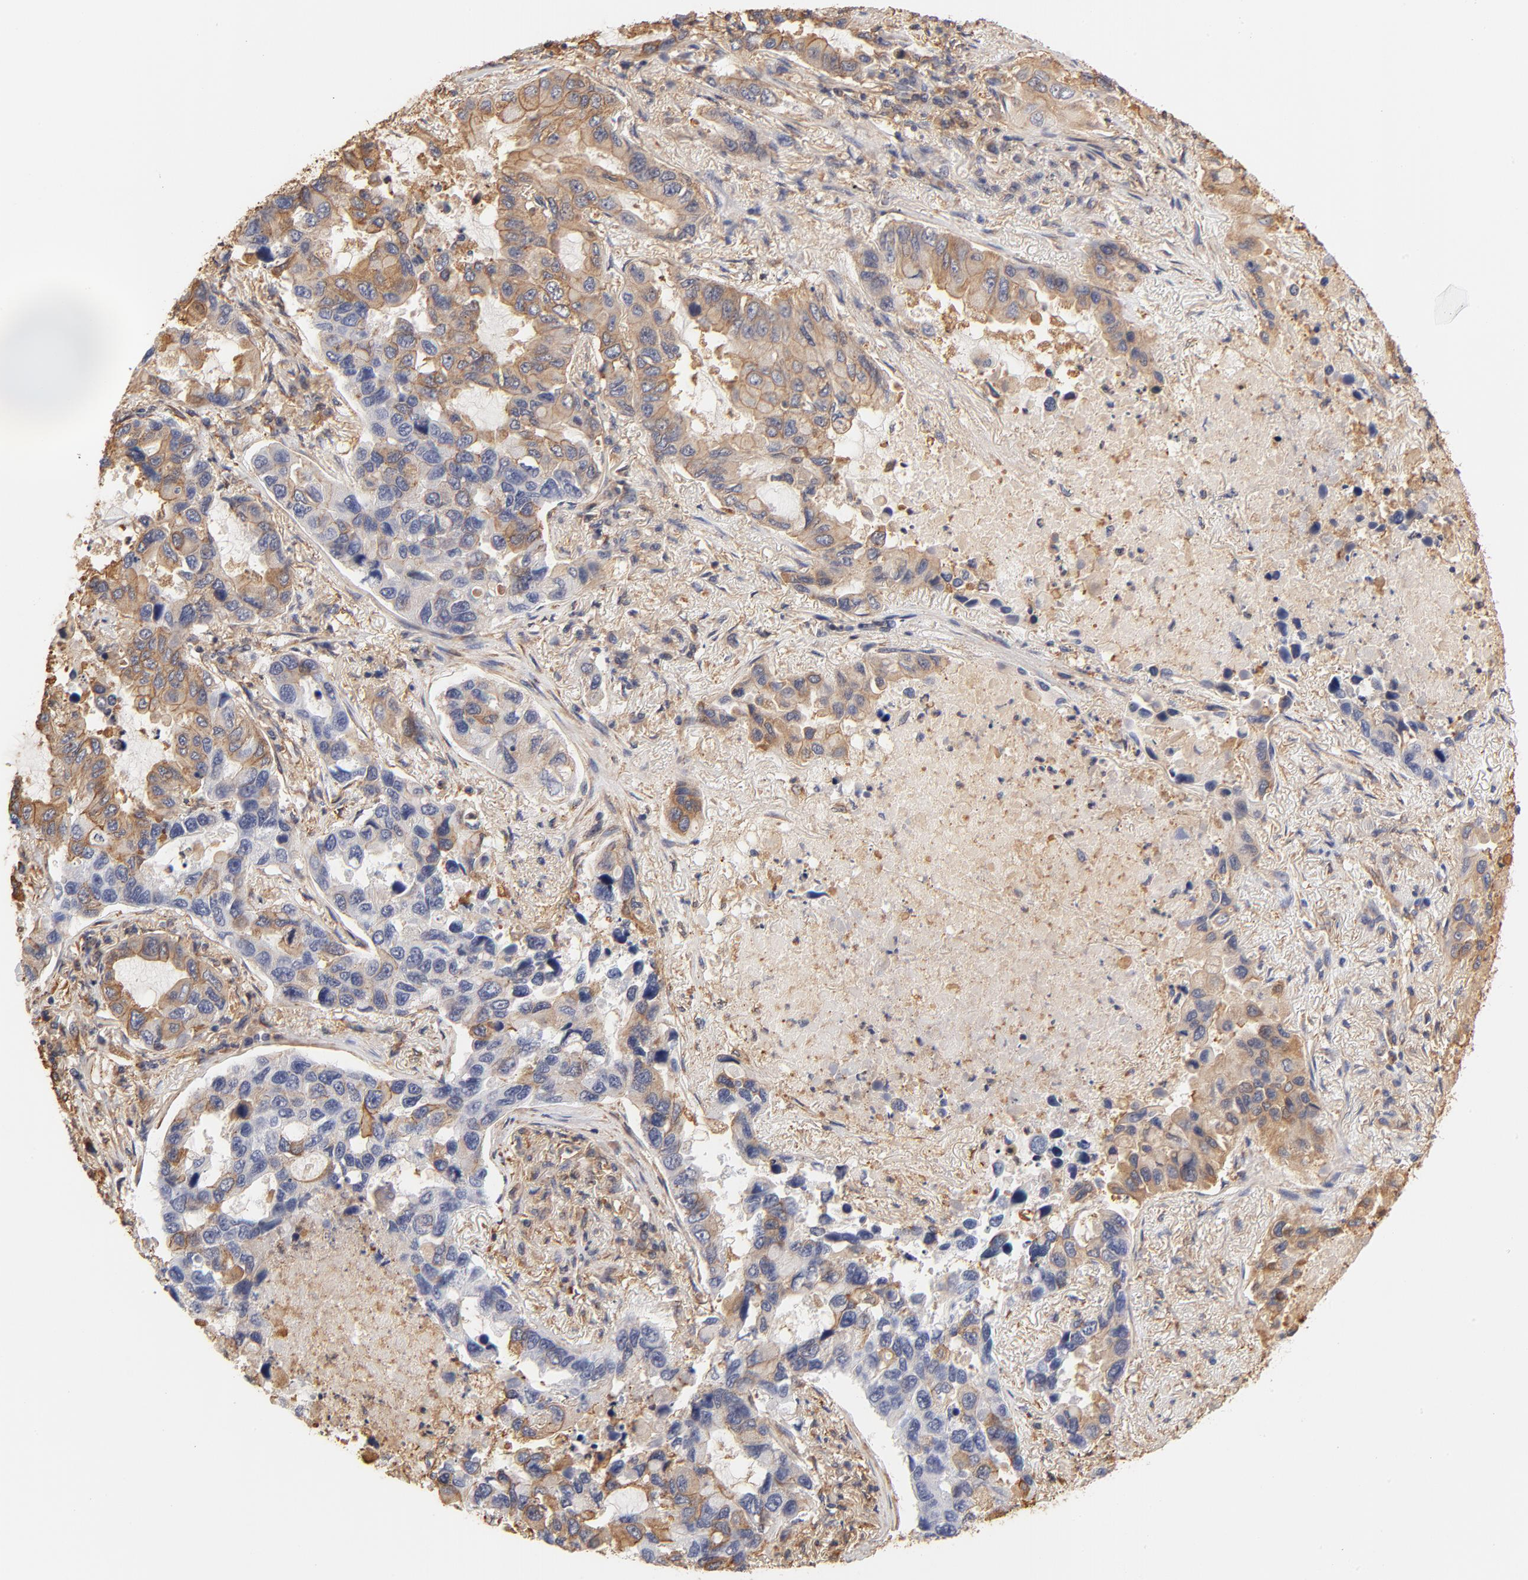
{"staining": {"intensity": "weak", "quantity": "25%-75%", "location": "cytoplasmic/membranous"}, "tissue": "lung cancer", "cell_type": "Tumor cells", "image_type": "cancer", "snomed": [{"axis": "morphology", "description": "Adenocarcinoma, NOS"}, {"axis": "topography", "description": "Lung"}], "caption": "Adenocarcinoma (lung) stained with a protein marker reveals weak staining in tumor cells.", "gene": "FCMR", "patient": {"sex": "male", "age": 64}}